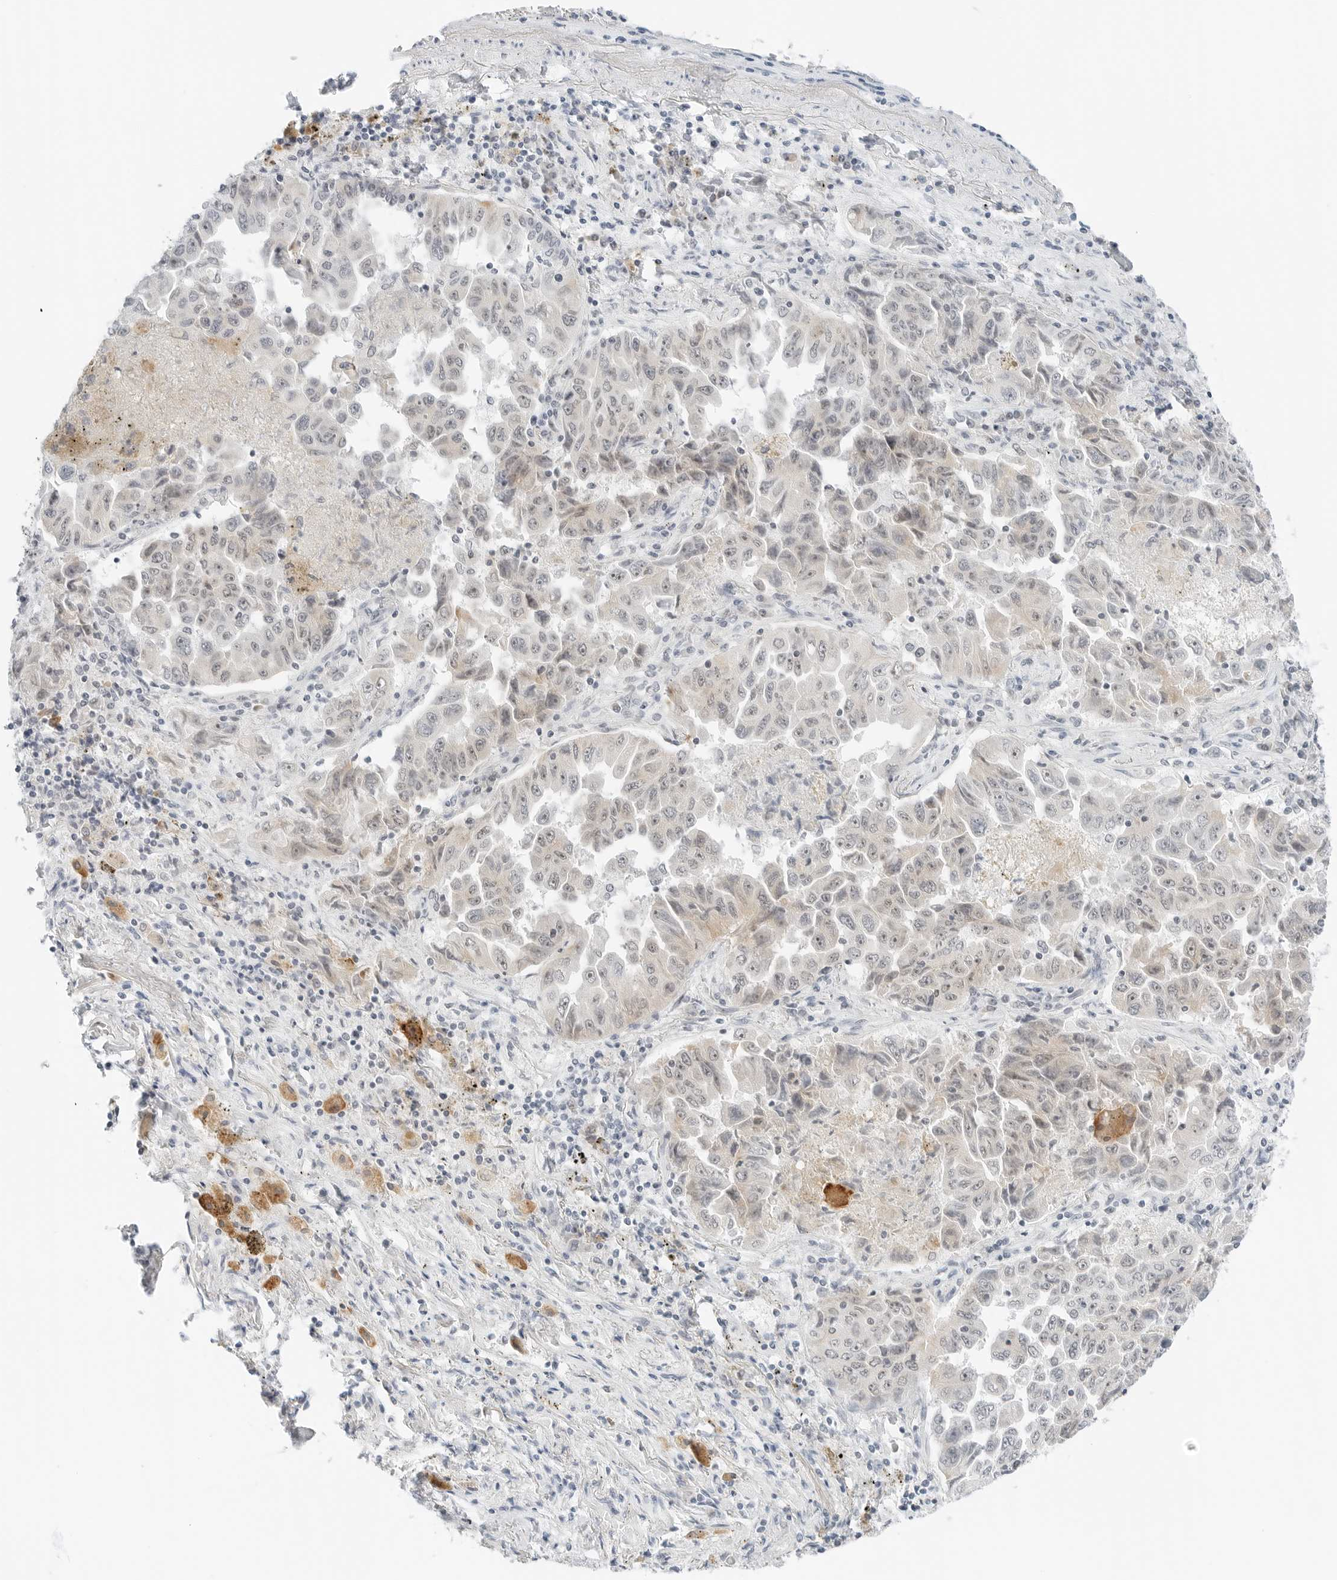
{"staining": {"intensity": "weak", "quantity": "<25%", "location": "cytoplasmic/membranous"}, "tissue": "lung cancer", "cell_type": "Tumor cells", "image_type": "cancer", "snomed": [{"axis": "morphology", "description": "Adenocarcinoma, NOS"}, {"axis": "topography", "description": "Lung"}], "caption": "Lung cancer (adenocarcinoma) was stained to show a protein in brown. There is no significant positivity in tumor cells. (DAB immunohistochemistry, high magnification).", "gene": "CCSAP", "patient": {"sex": "female", "age": 51}}